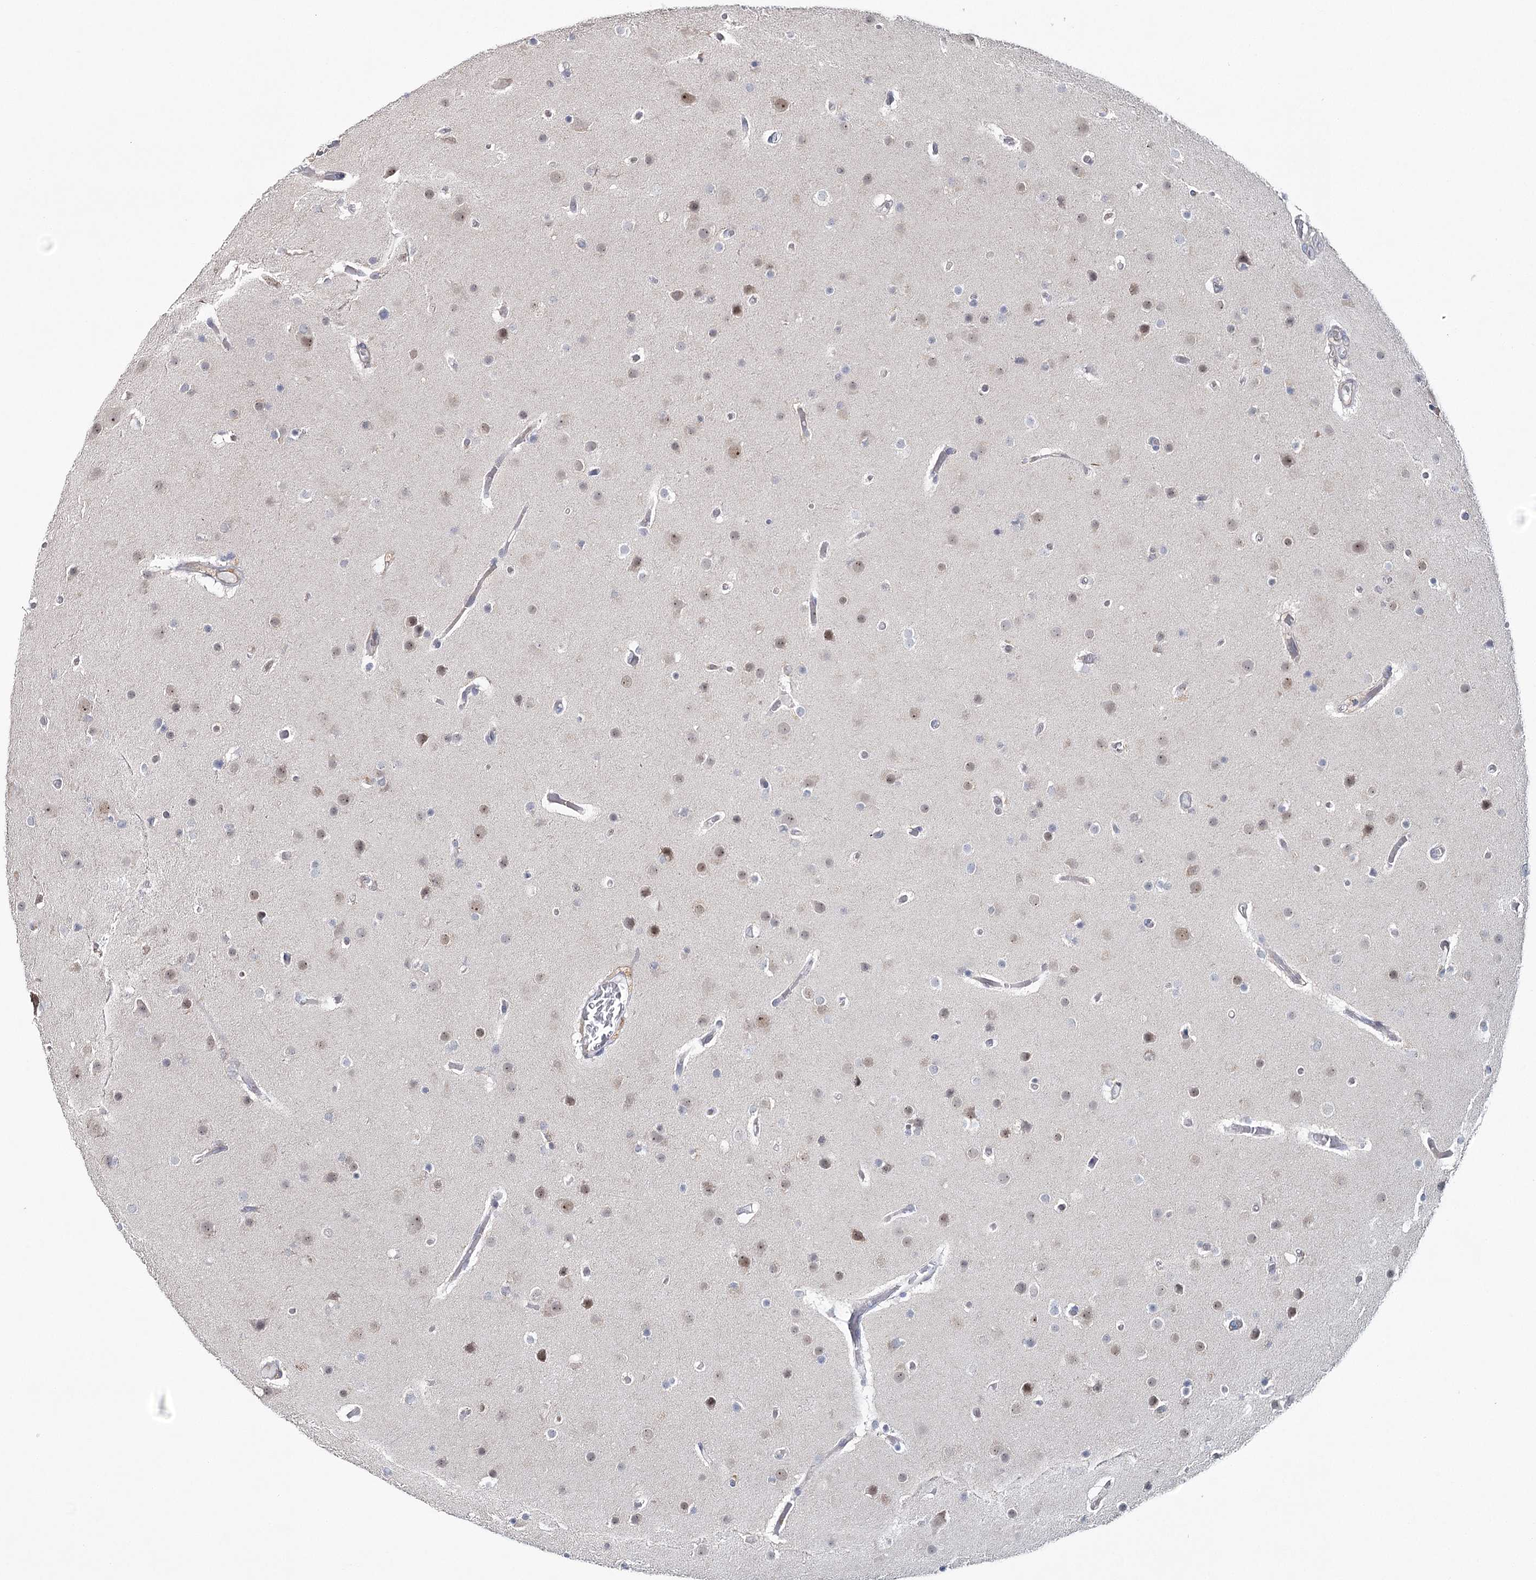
{"staining": {"intensity": "weak", "quantity": "<25%", "location": "nuclear"}, "tissue": "glioma", "cell_type": "Tumor cells", "image_type": "cancer", "snomed": [{"axis": "morphology", "description": "Glioma, malignant, High grade"}, {"axis": "topography", "description": "Cerebral cortex"}], "caption": "Histopathology image shows no protein positivity in tumor cells of high-grade glioma (malignant) tissue.", "gene": "ZC3H8", "patient": {"sex": "female", "age": 36}}